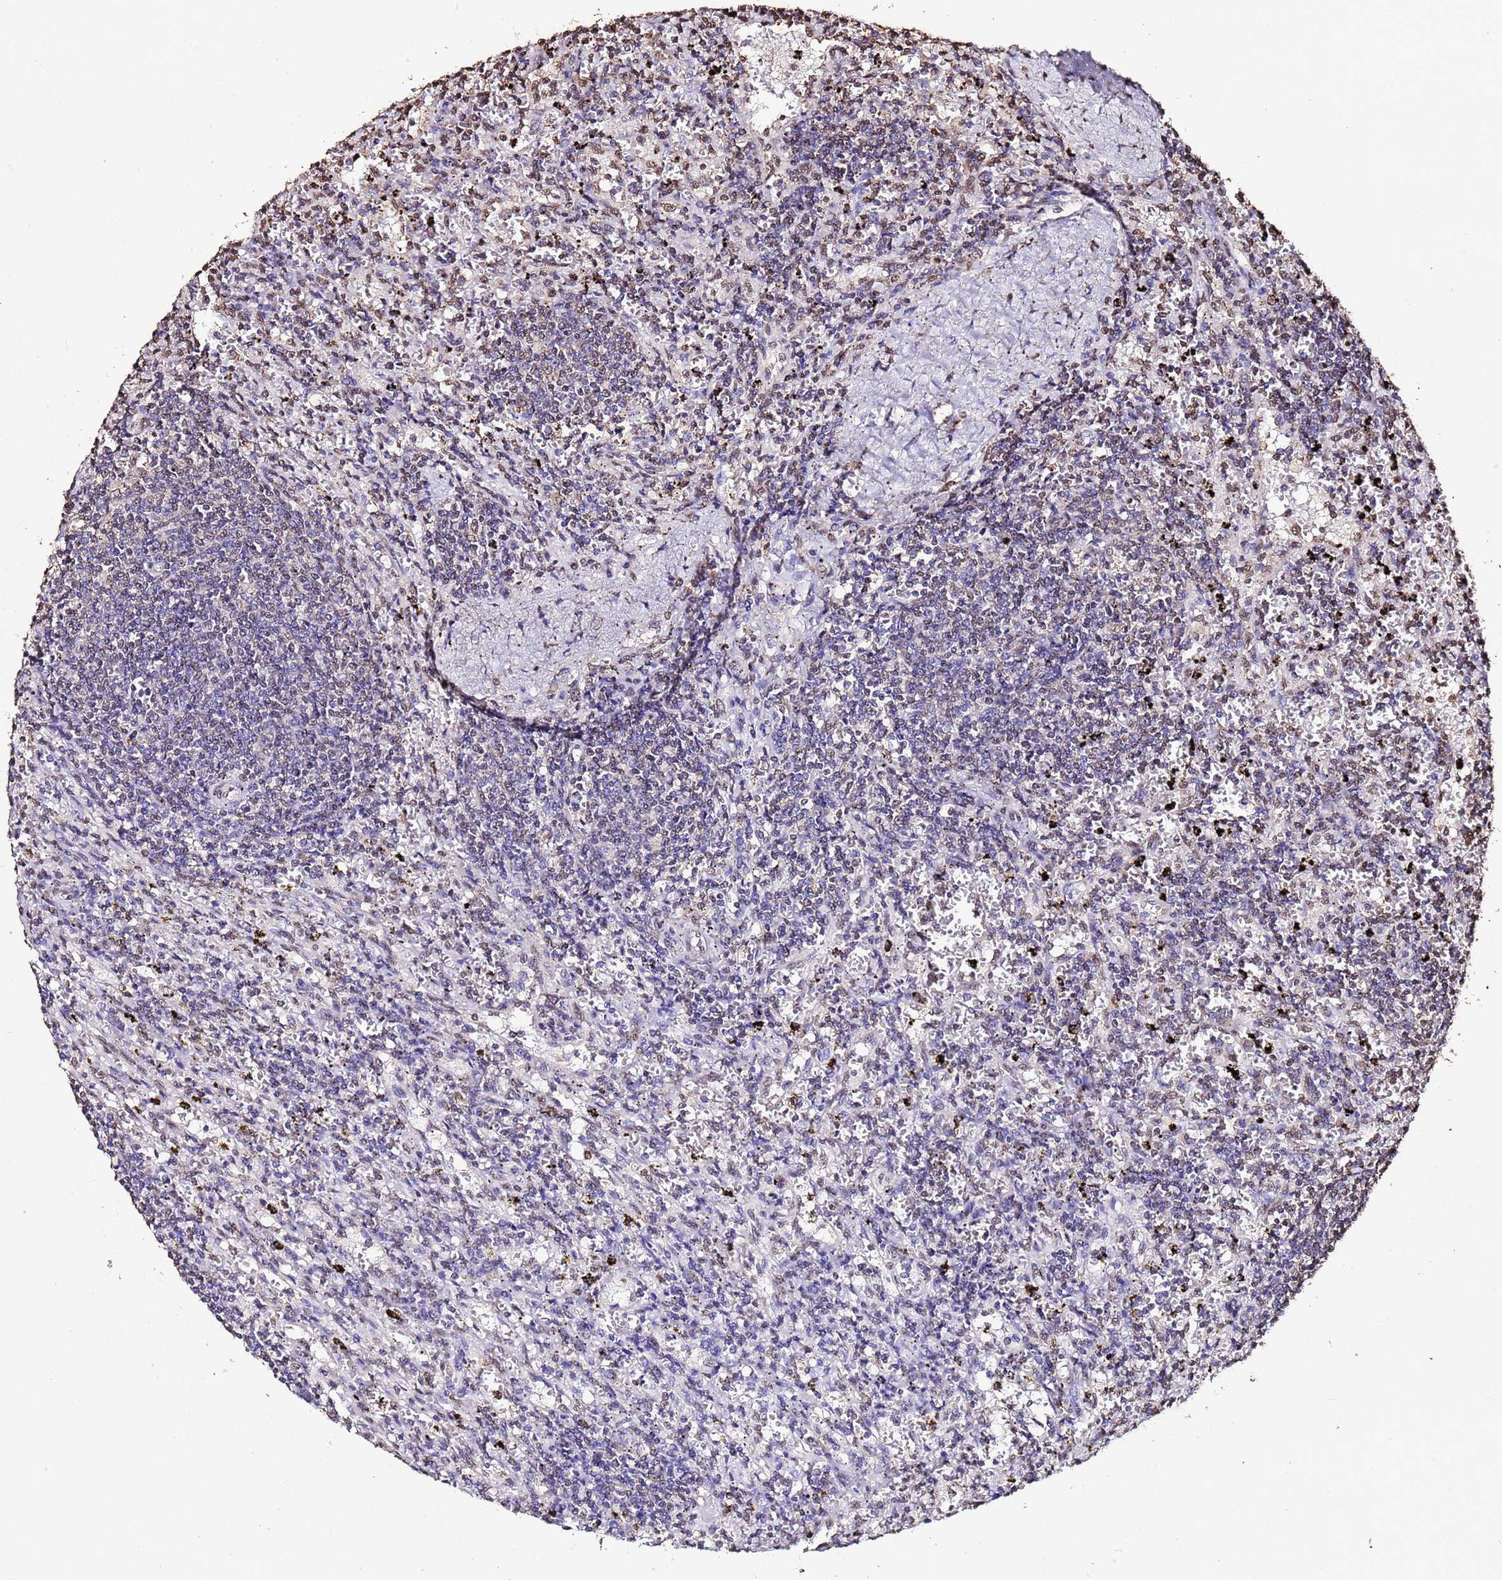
{"staining": {"intensity": "weak", "quantity": "<25%", "location": "nuclear"}, "tissue": "lymphoma", "cell_type": "Tumor cells", "image_type": "cancer", "snomed": [{"axis": "morphology", "description": "Malignant lymphoma, non-Hodgkin's type, Low grade"}, {"axis": "topography", "description": "Spleen"}], "caption": "Immunohistochemistry (IHC) of human lymphoma demonstrates no expression in tumor cells.", "gene": "TRIP6", "patient": {"sex": "male", "age": 76}}